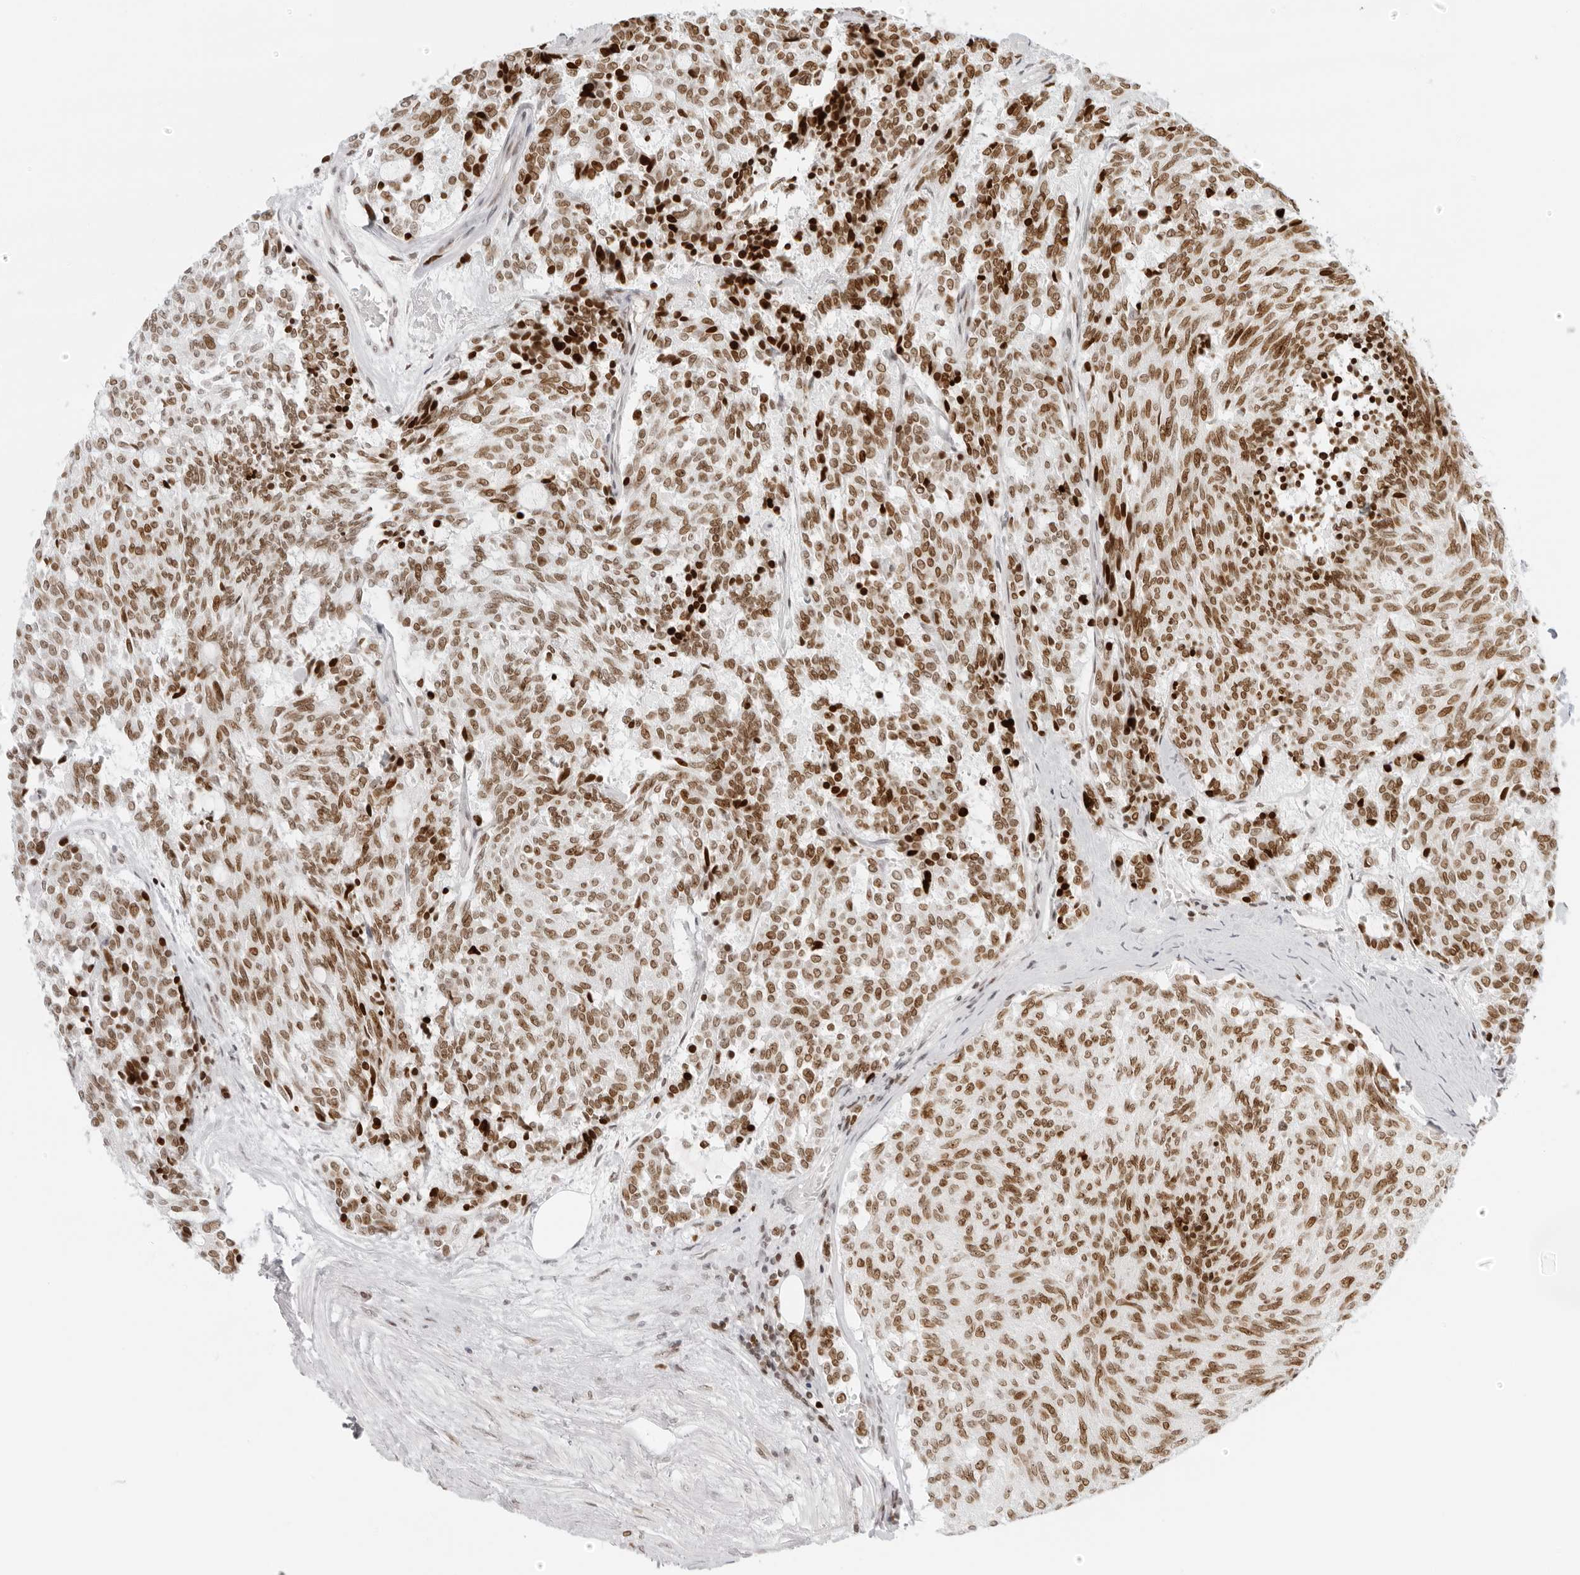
{"staining": {"intensity": "moderate", "quantity": ">75%", "location": "nuclear"}, "tissue": "carcinoid", "cell_type": "Tumor cells", "image_type": "cancer", "snomed": [{"axis": "morphology", "description": "Carcinoid, malignant, NOS"}, {"axis": "topography", "description": "Pancreas"}], "caption": "This photomicrograph shows immunohistochemistry staining of human carcinoid (malignant), with medium moderate nuclear staining in about >75% of tumor cells.", "gene": "RCC1", "patient": {"sex": "female", "age": 54}}